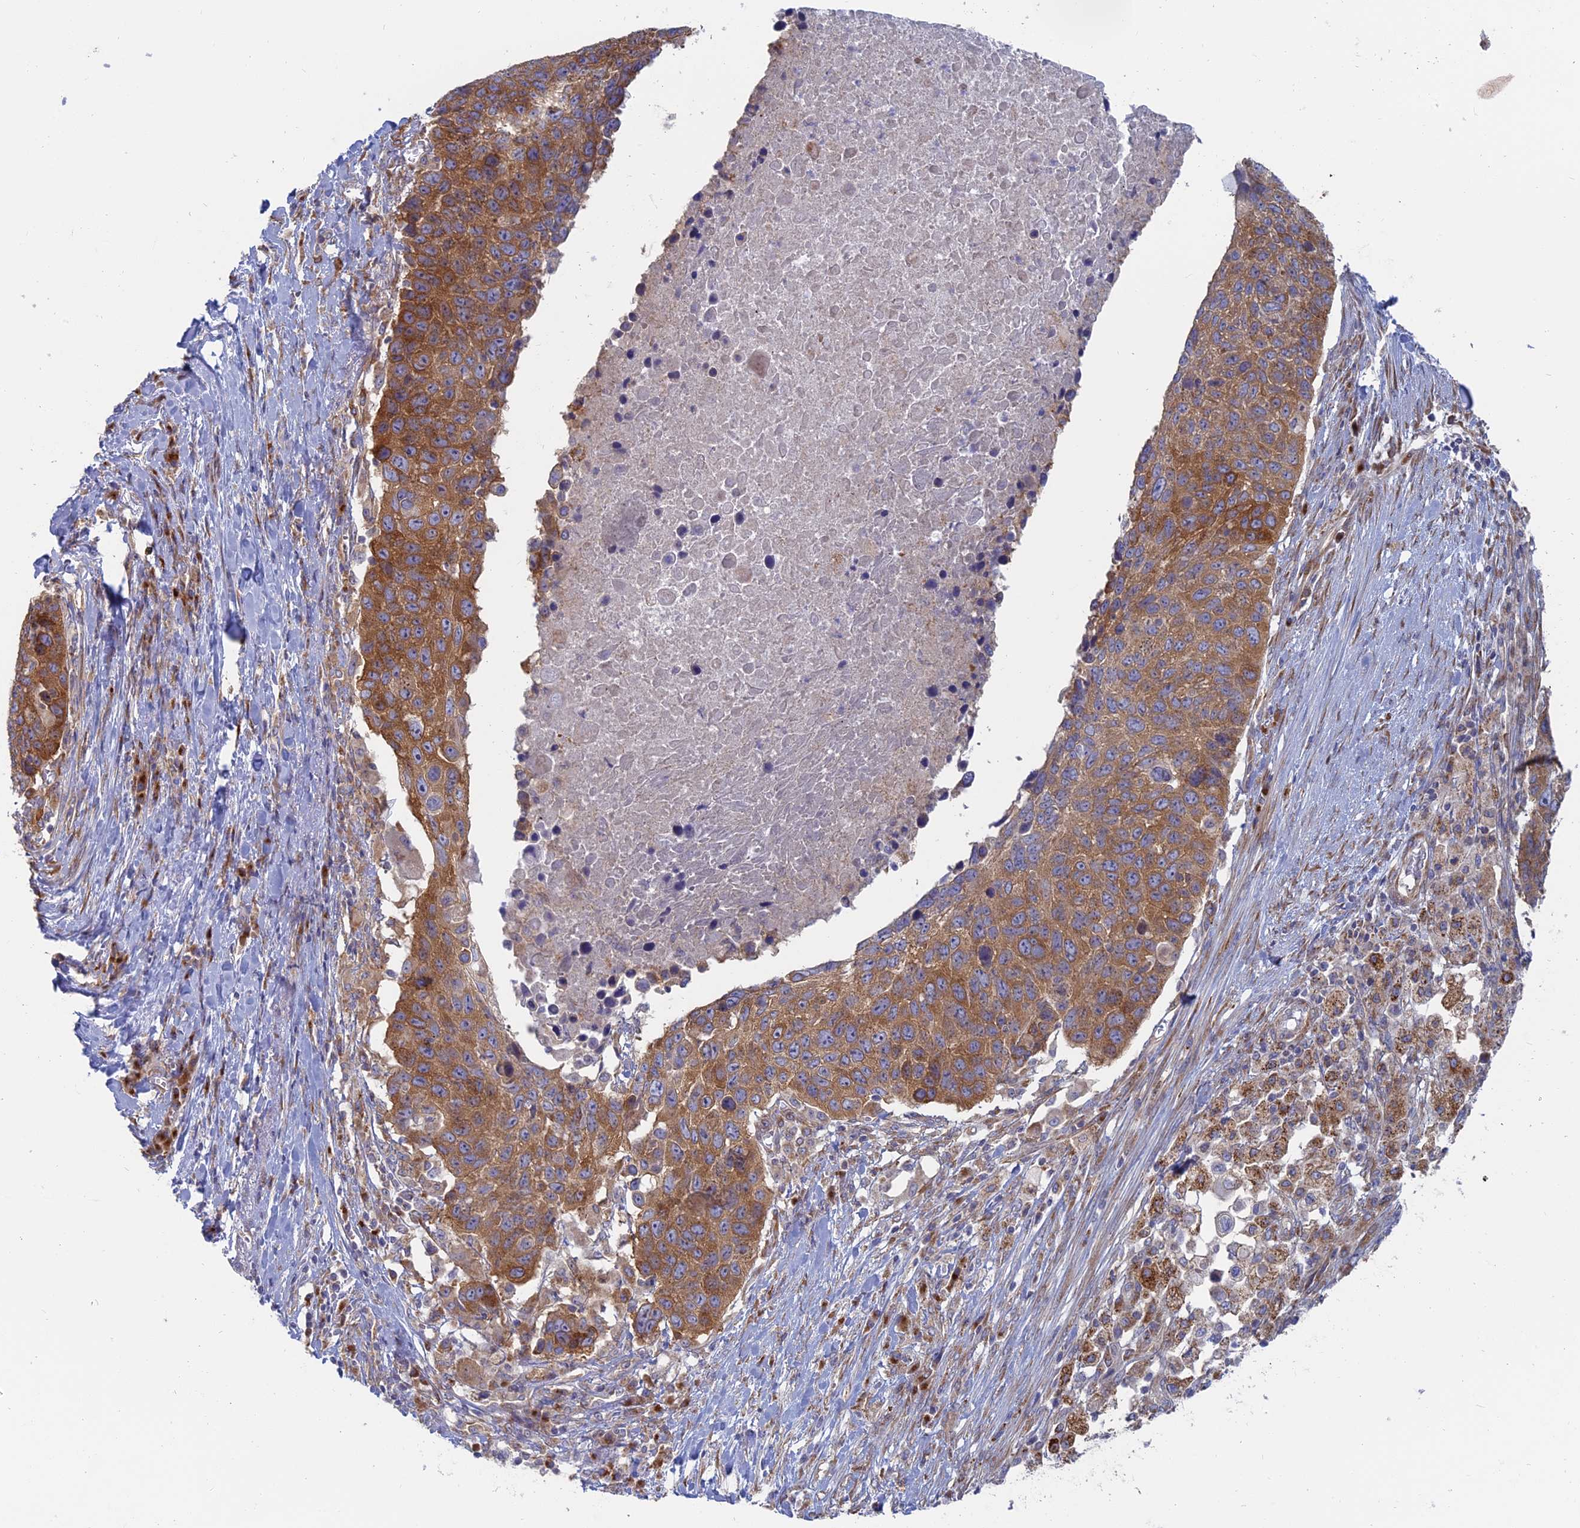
{"staining": {"intensity": "moderate", "quantity": ">75%", "location": "cytoplasmic/membranous"}, "tissue": "lung cancer", "cell_type": "Tumor cells", "image_type": "cancer", "snomed": [{"axis": "morphology", "description": "Normal tissue, NOS"}, {"axis": "morphology", "description": "Squamous cell carcinoma, NOS"}, {"axis": "topography", "description": "Lymph node"}, {"axis": "topography", "description": "Lung"}], "caption": "Moderate cytoplasmic/membranous positivity is appreciated in about >75% of tumor cells in lung cancer.", "gene": "TBC1D30", "patient": {"sex": "male", "age": 66}}